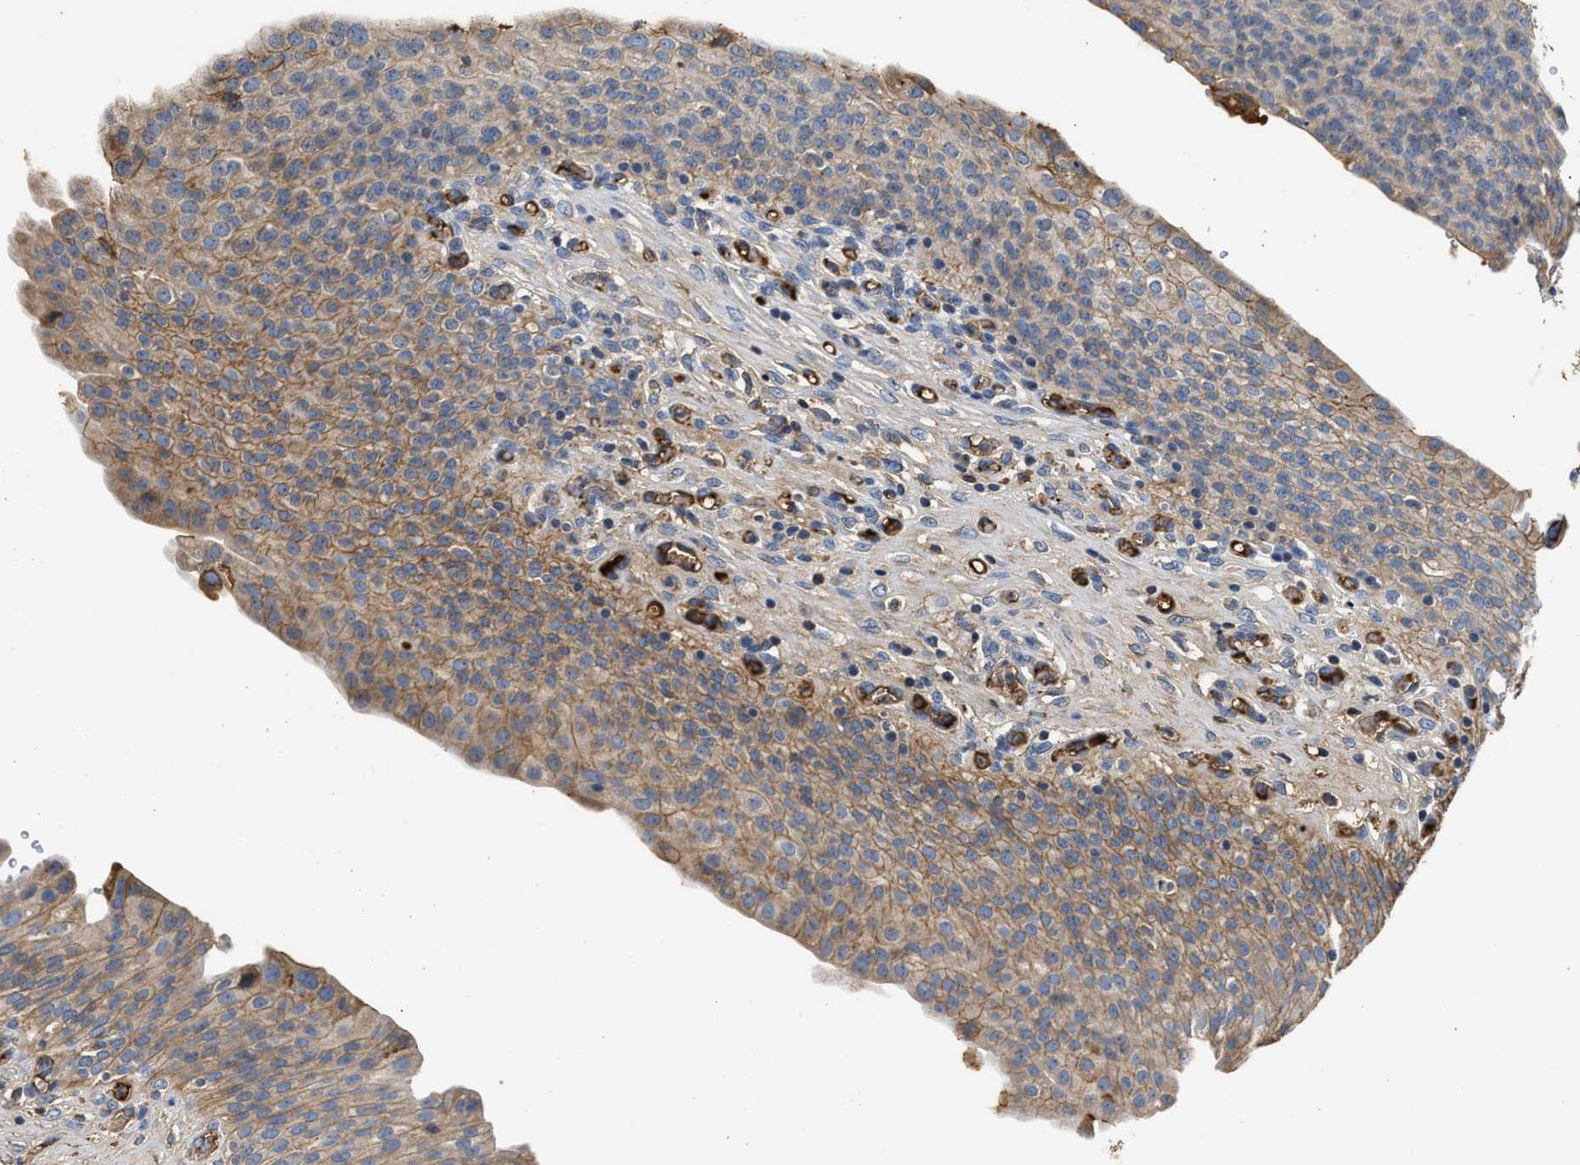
{"staining": {"intensity": "moderate", "quantity": "25%-75%", "location": "cytoplasmic/membranous"}, "tissue": "urinary bladder", "cell_type": "Urothelial cells", "image_type": "normal", "snomed": [{"axis": "morphology", "description": "Urothelial carcinoma, High grade"}, {"axis": "topography", "description": "Urinary bladder"}], "caption": "Protein expression analysis of unremarkable urinary bladder displays moderate cytoplasmic/membranous staining in approximately 25%-75% of urothelial cells.", "gene": "C3", "patient": {"sex": "male", "age": 46}}